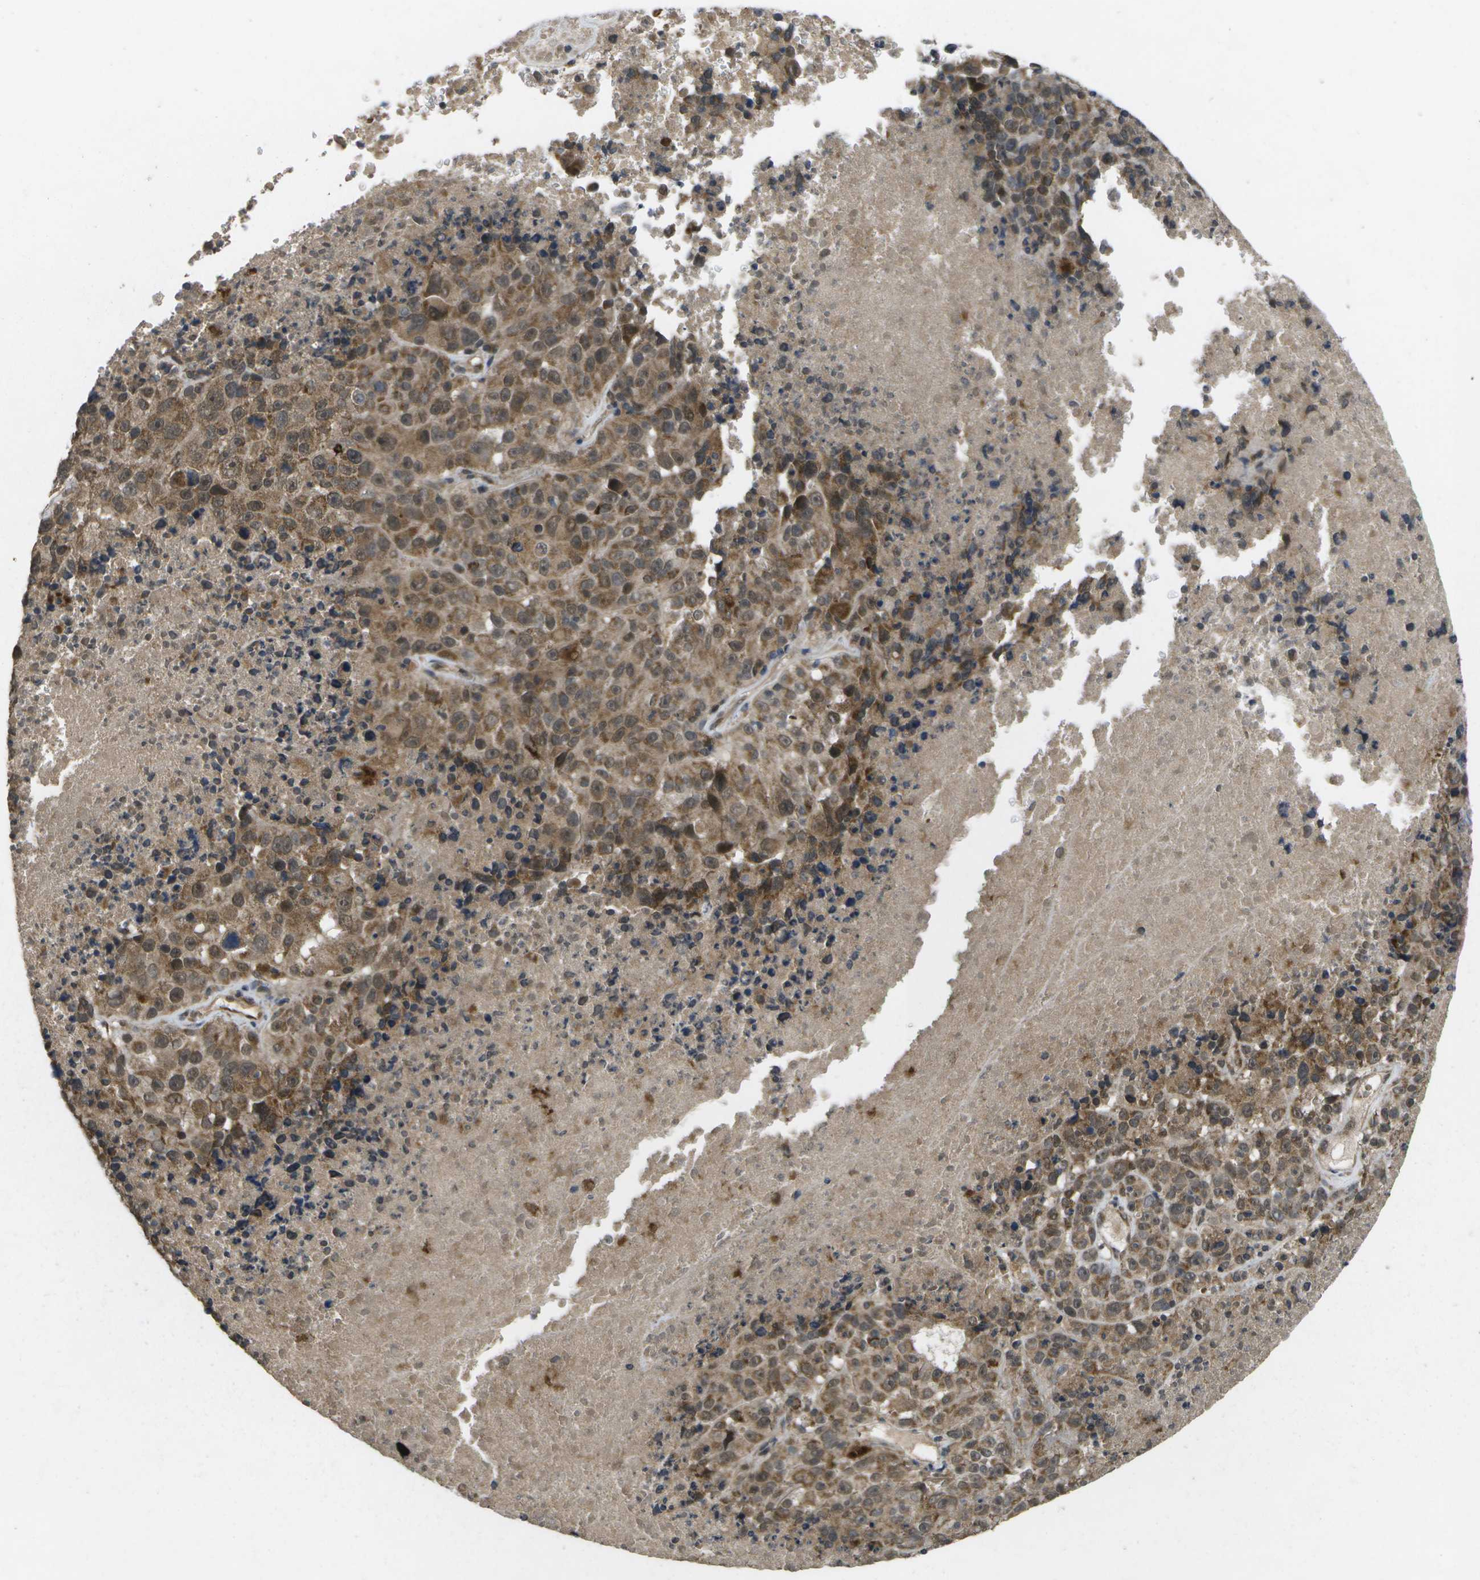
{"staining": {"intensity": "moderate", "quantity": ">75%", "location": "cytoplasmic/membranous,nuclear"}, "tissue": "melanoma", "cell_type": "Tumor cells", "image_type": "cancer", "snomed": [{"axis": "morphology", "description": "Malignant melanoma, Metastatic site"}, {"axis": "topography", "description": "Cerebral cortex"}], "caption": "Protein staining by immunohistochemistry (IHC) demonstrates moderate cytoplasmic/membranous and nuclear staining in approximately >75% of tumor cells in malignant melanoma (metastatic site).", "gene": "ALAS1", "patient": {"sex": "female", "age": 52}}